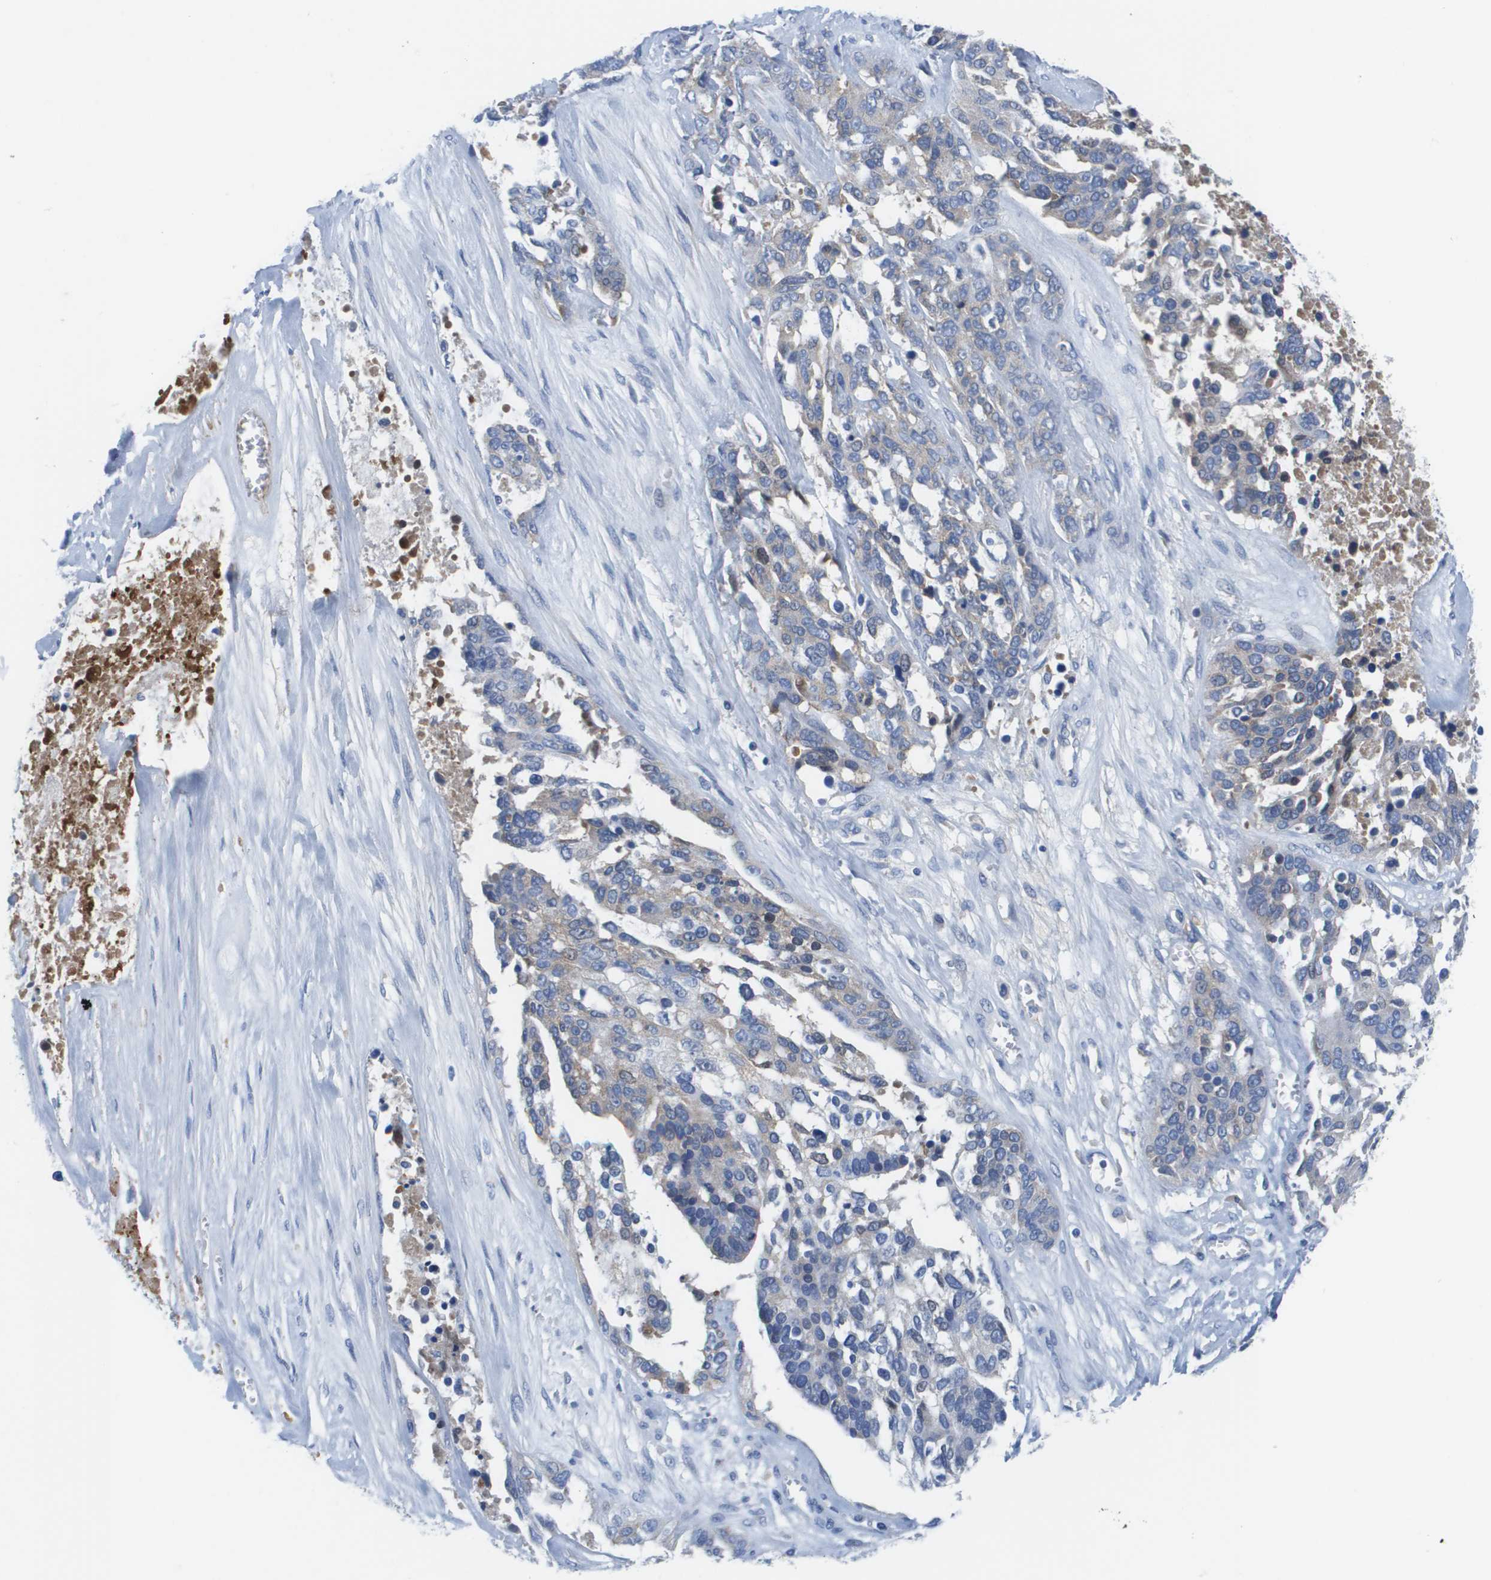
{"staining": {"intensity": "weak", "quantity": "25%-75%", "location": "cytoplasmic/membranous"}, "tissue": "ovarian cancer", "cell_type": "Tumor cells", "image_type": "cancer", "snomed": [{"axis": "morphology", "description": "Cystadenocarcinoma, serous, NOS"}, {"axis": "topography", "description": "Ovary"}], "caption": "IHC image of ovarian cancer stained for a protein (brown), which reveals low levels of weak cytoplasmic/membranous staining in approximately 25%-75% of tumor cells.", "gene": "APOA1", "patient": {"sex": "female", "age": 44}}